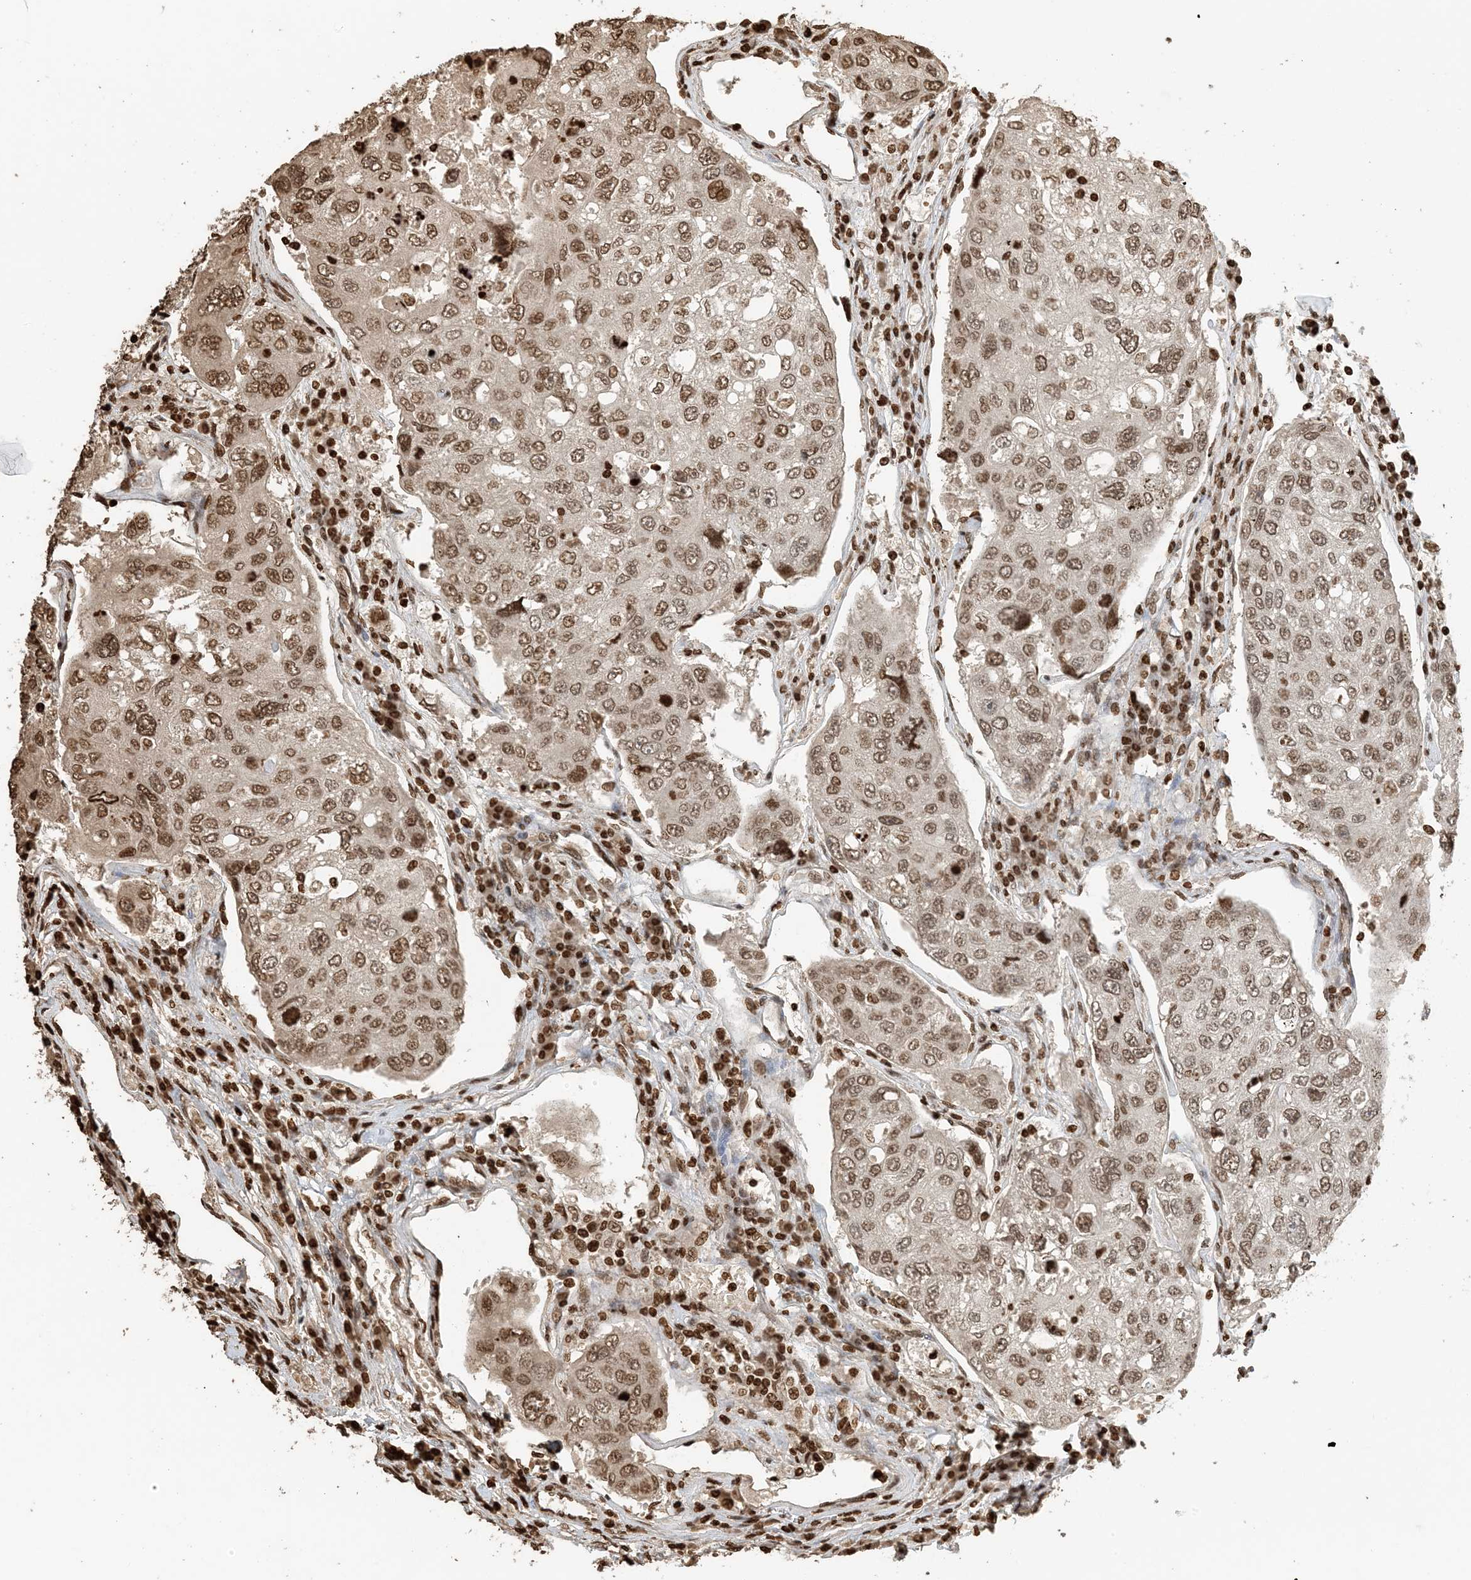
{"staining": {"intensity": "moderate", "quantity": ">75%", "location": "nuclear"}, "tissue": "urothelial cancer", "cell_type": "Tumor cells", "image_type": "cancer", "snomed": [{"axis": "morphology", "description": "Urothelial carcinoma, High grade"}, {"axis": "topography", "description": "Lymph node"}, {"axis": "topography", "description": "Urinary bladder"}], "caption": "Urothelial cancer was stained to show a protein in brown. There is medium levels of moderate nuclear staining in approximately >75% of tumor cells.", "gene": "H3-3B", "patient": {"sex": "male", "age": 51}}